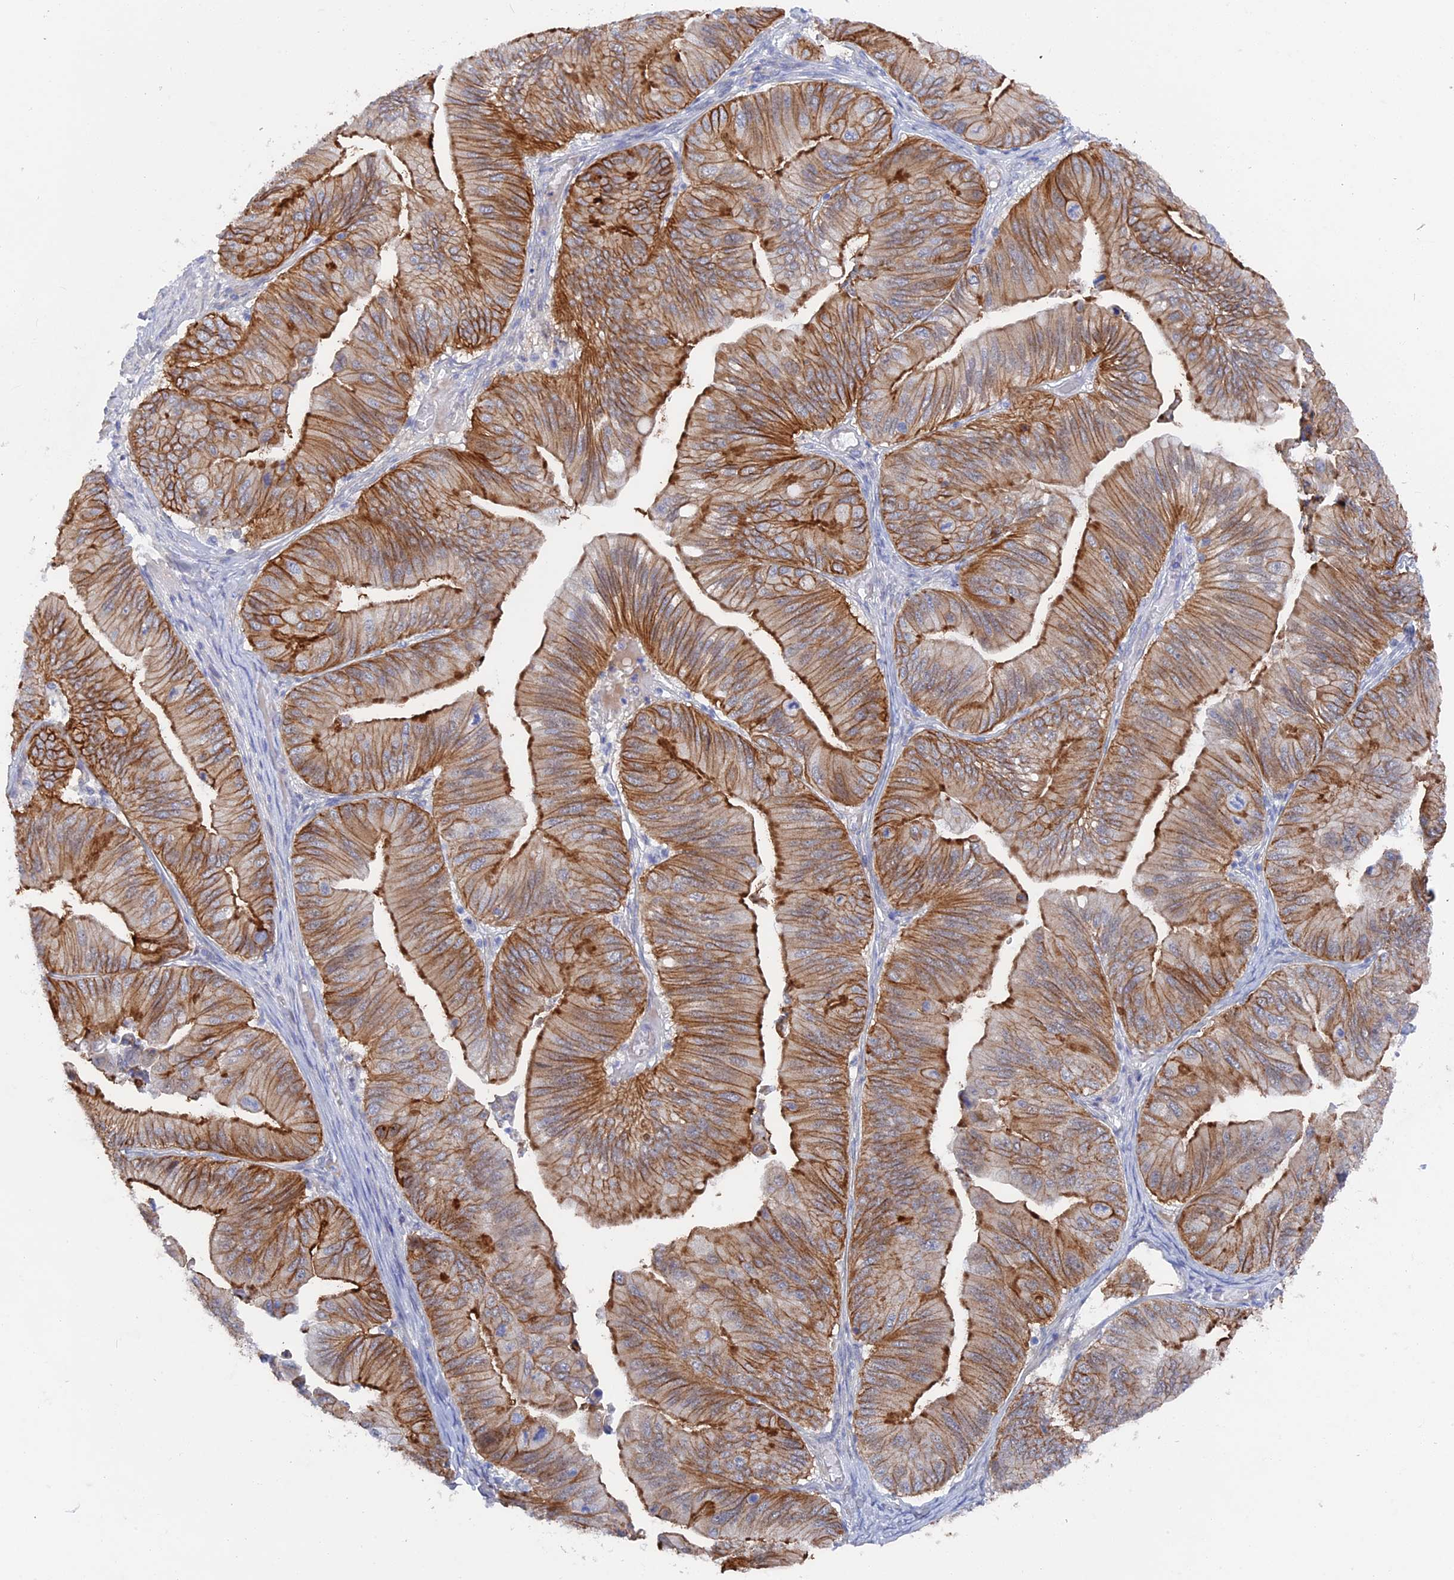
{"staining": {"intensity": "strong", "quantity": ">75%", "location": "cytoplasmic/membranous"}, "tissue": "ovarian cancer", "cell_type": "Tumor cells", "image_type": "cancer", "snomed": [{"axis": "morphology", "description": "Cystadenocarcinoma, mucinous, NOS"}, {"axis": "topography", "description": "Ovary"}], "caption": "Ovarian cancer (mucinous cystadenocarcinoma) was stained to show a protein in brown. There is high levels of strong cytoplasmic/membranous expression in about >75% of tumor cells.", "gene": "DACT3", "patient": {"sex": "female", "age": 61}}